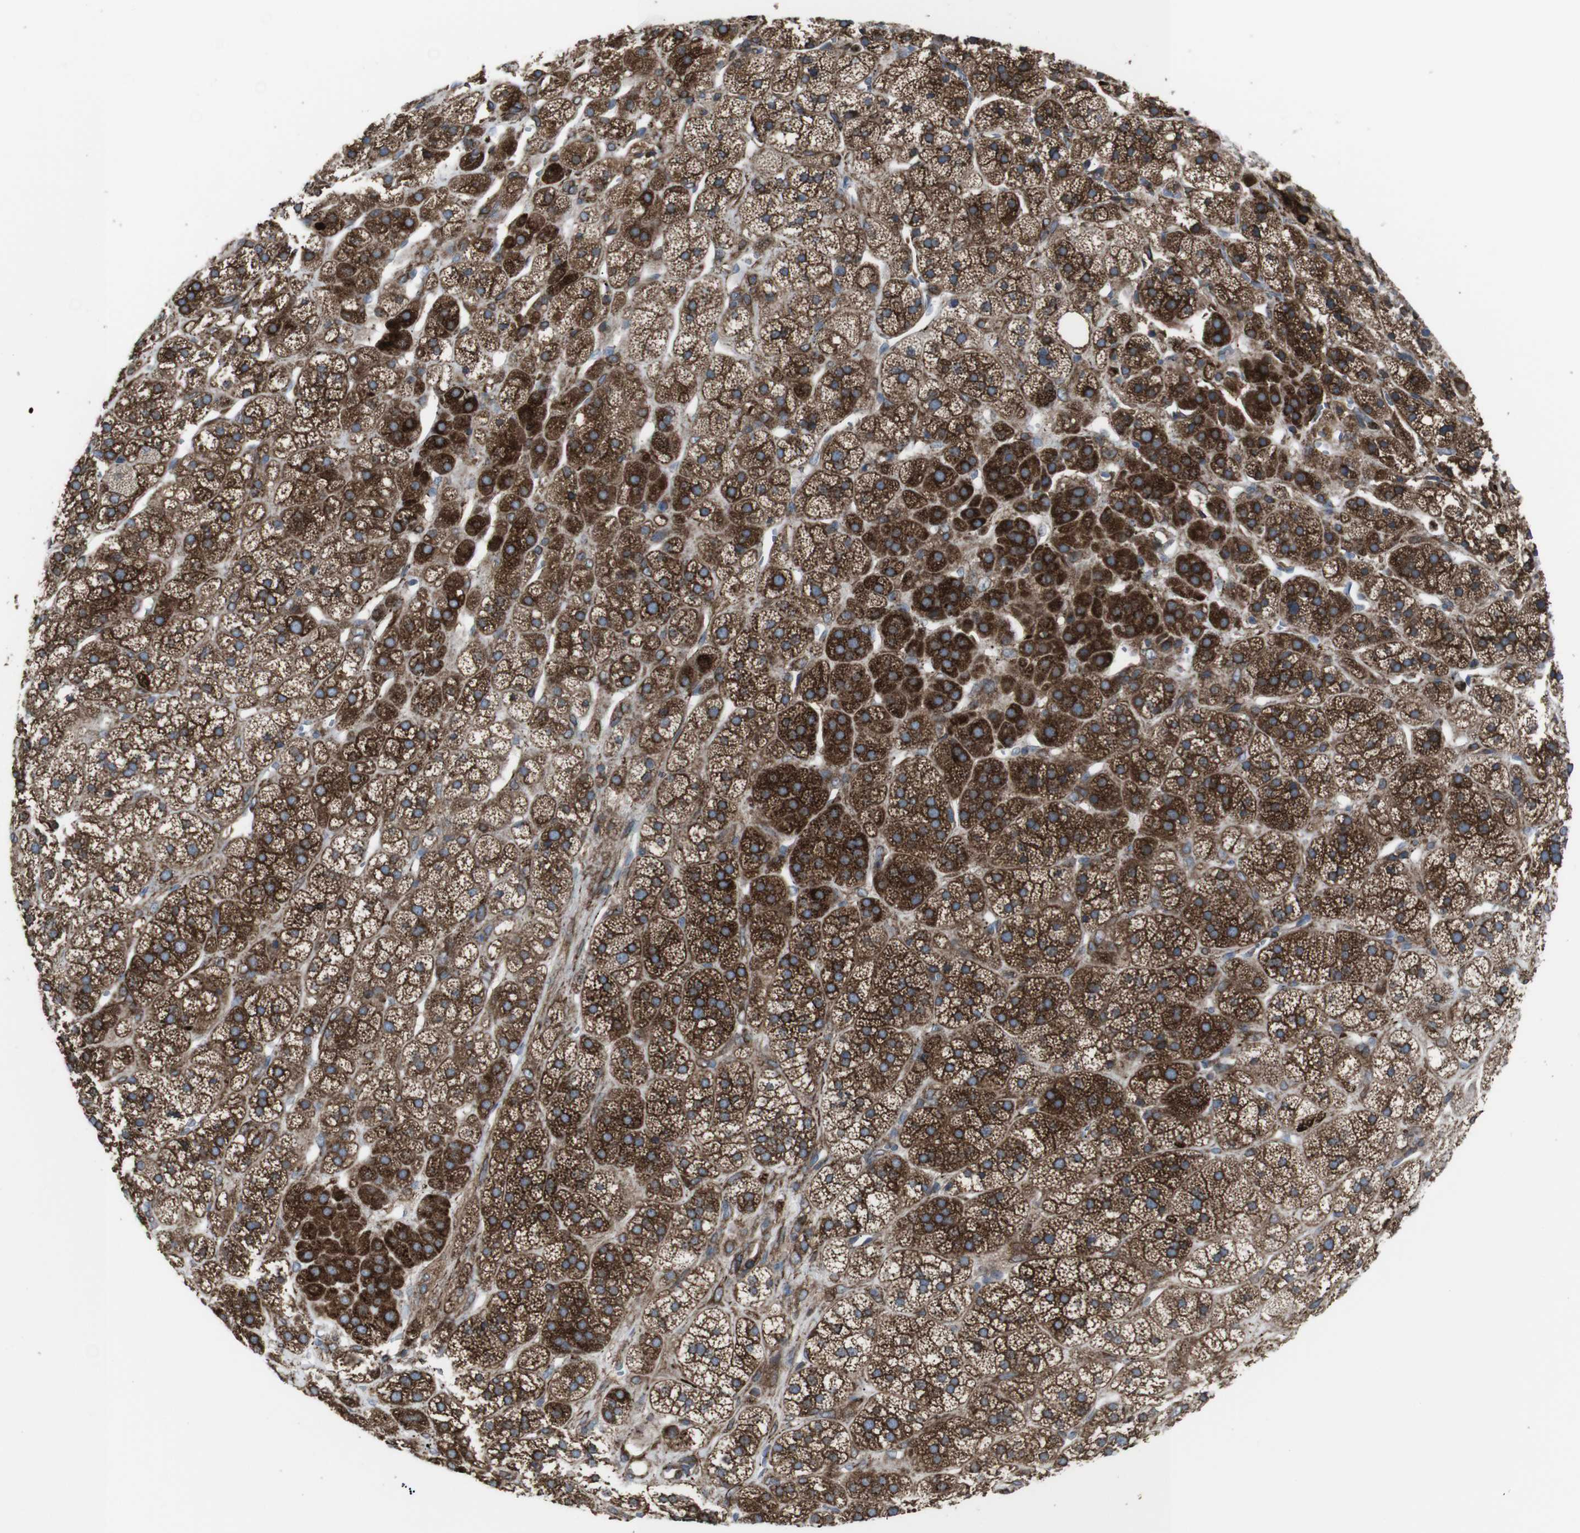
{"staining": {"intensity": "strong", "quantity": ">75%", "location": "cytoplasmic/membranous"}, "tissue": "adrenal gland", "cell_type": "Glandular cells", "image_type": "normal", "snomed": [{"axis": "morphology", "description": "Normal tissue, NOS"}, {"axis": "topography", "description": "Adrenal gland"}], "caption": "Adrenal gland stained with DAB (3,3'-diaminobenzidine) immunohistochemistry shows high levels of strong cytoplasmic/membranous expression in approximately >75% of glandular cells. (Brightfield microscopy of DAB IHC at high magnification).", "gene": "LNPK", "patient": {"sex": "male", "age": 56}}